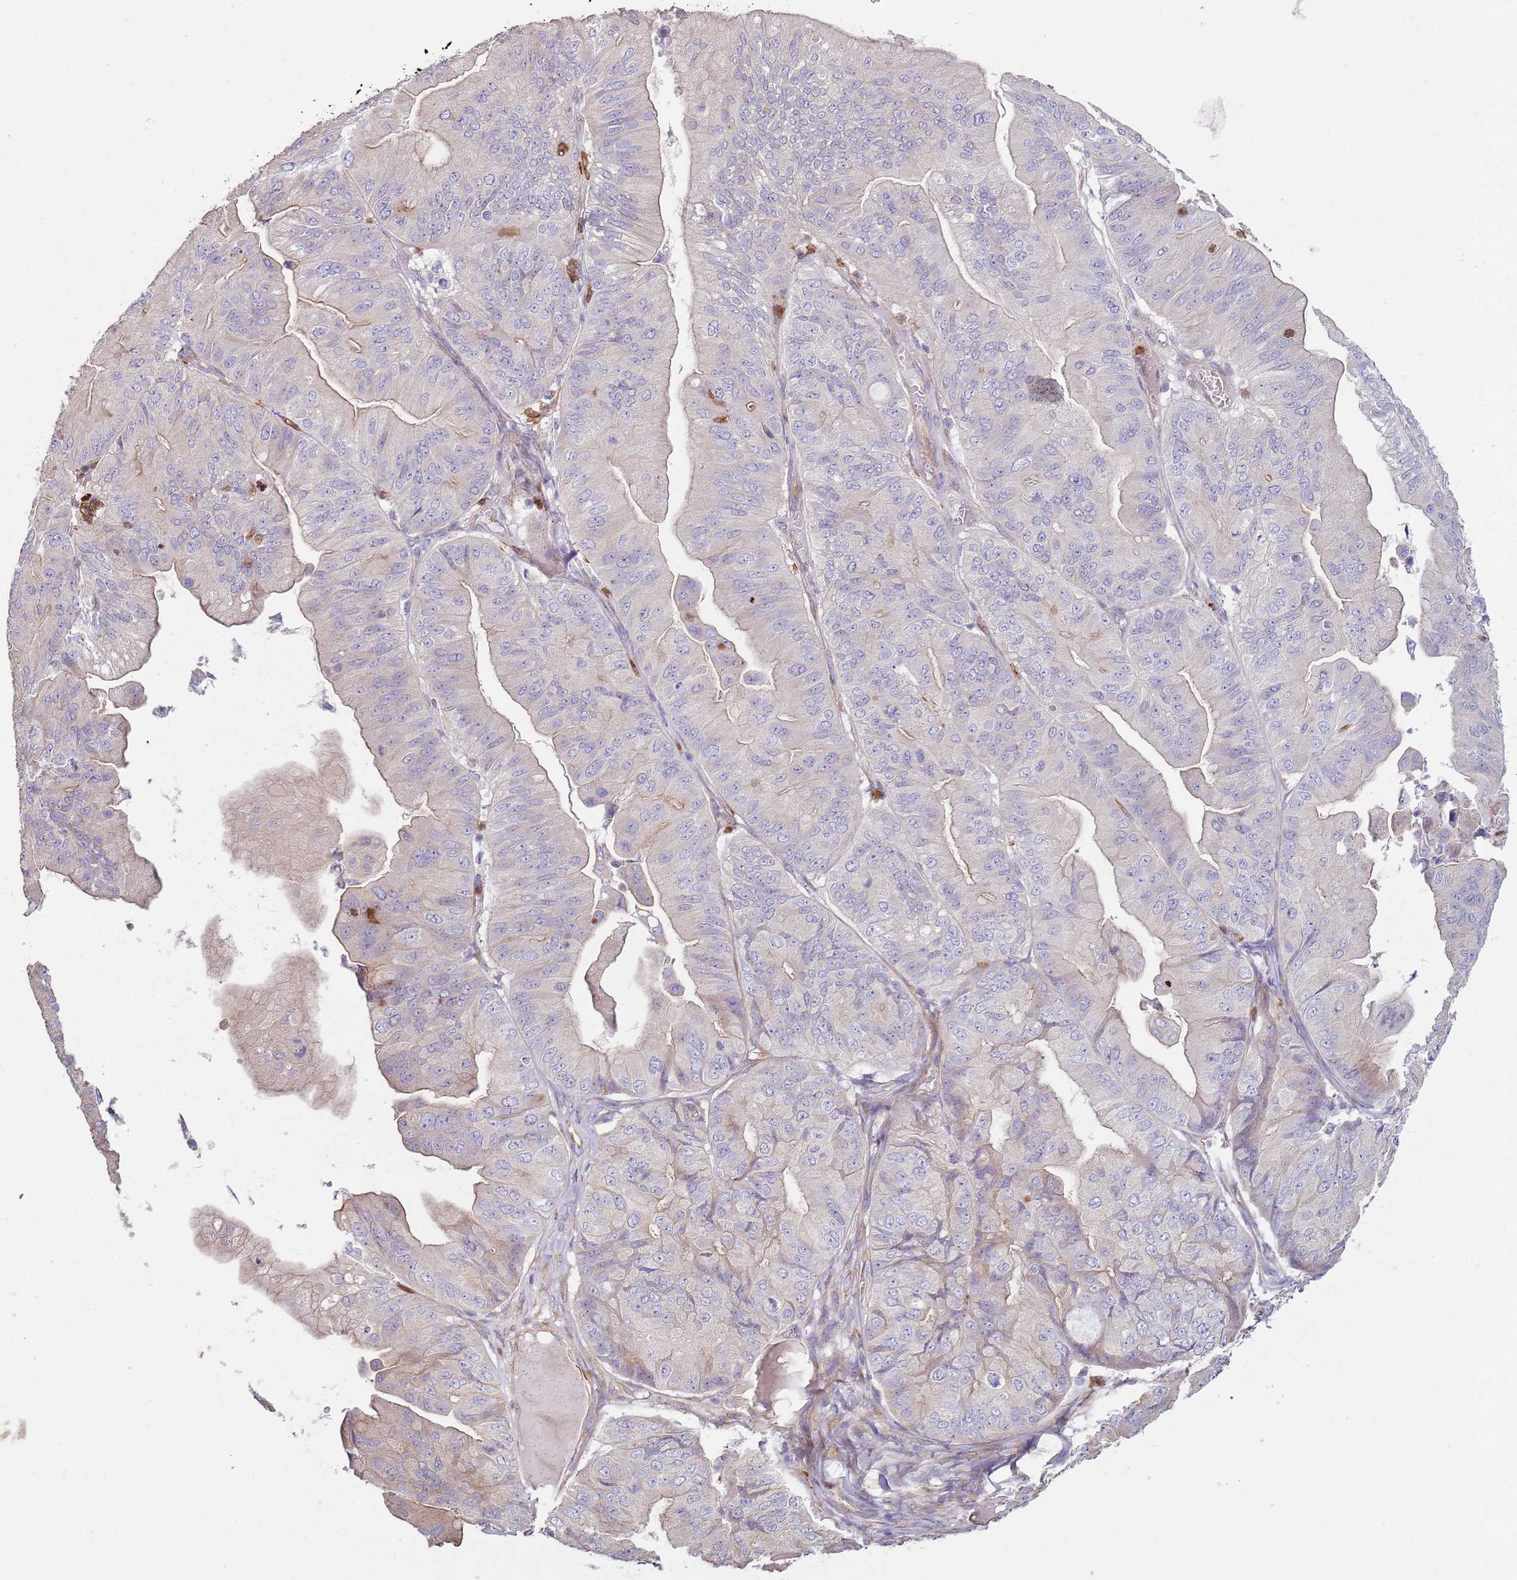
{"staining": {"intensity": "moderate", "quantity": "<25%", "location": "cytoplasmic/membranous"}, "tissue": "ovarian cancer", "cell_type": "Tumor cells", "image_type": "cancer", "snomed": [{"axis": "morphology", "description": "Cystadenocarcinoma, mucinous, NOS"}, {"axis": "topography", "description": "Ovary"}], "caption": "Tumor cells demonstrate low levels of moderate cytoplasmic/membranous positivity in about <25% of cells in ovarian cancer (mucinous cystadenocarcinoma). The staining is performed using DAB brown chromogen to label protein expression. The nuclei are counter-stained blue using hematoxylin.", "gene": "PHLPP2", "patient": {"sex": "female", "age": 61}}